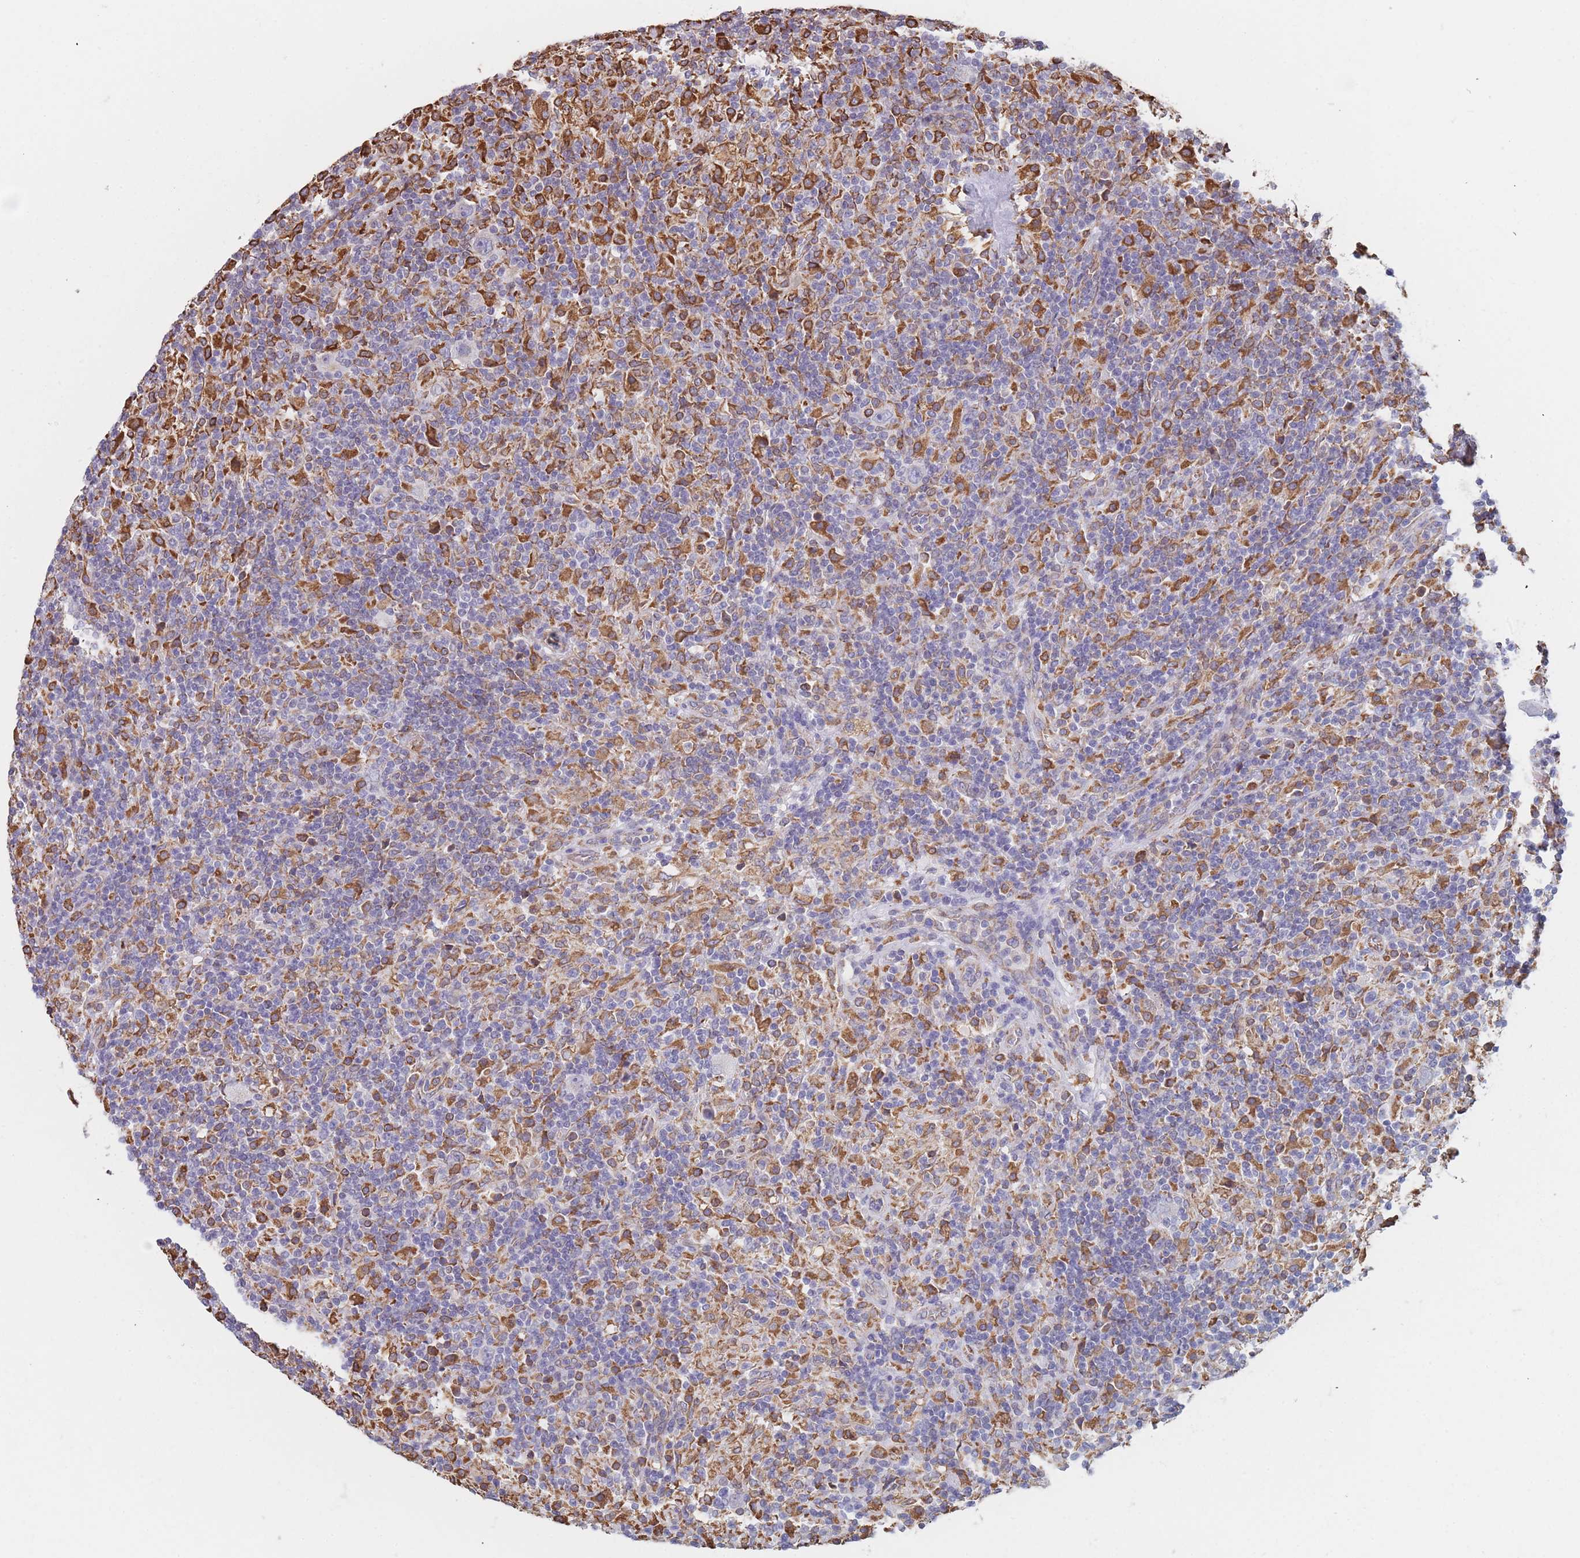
{"staining": {"intensity": "negative", "quantity": "none", "location": "none"}, "tissue": "lymphoma", "cell_type": "Tumor cells", "image_type": "cancer", "snomed": [{"axis": "morphology", "description": "Hodgkin's disease, NOS"}, {"axis": "topography", "description": "Lymph node"}], "caption": "An immunohistochemistry (IHC) photomicrograph of Hodgkin's disease is shown. There is no staining in tumor cells of Hodgkin's disease.", "gene": "OR7C2", "patient": {"sex": "male", "age": 70}}